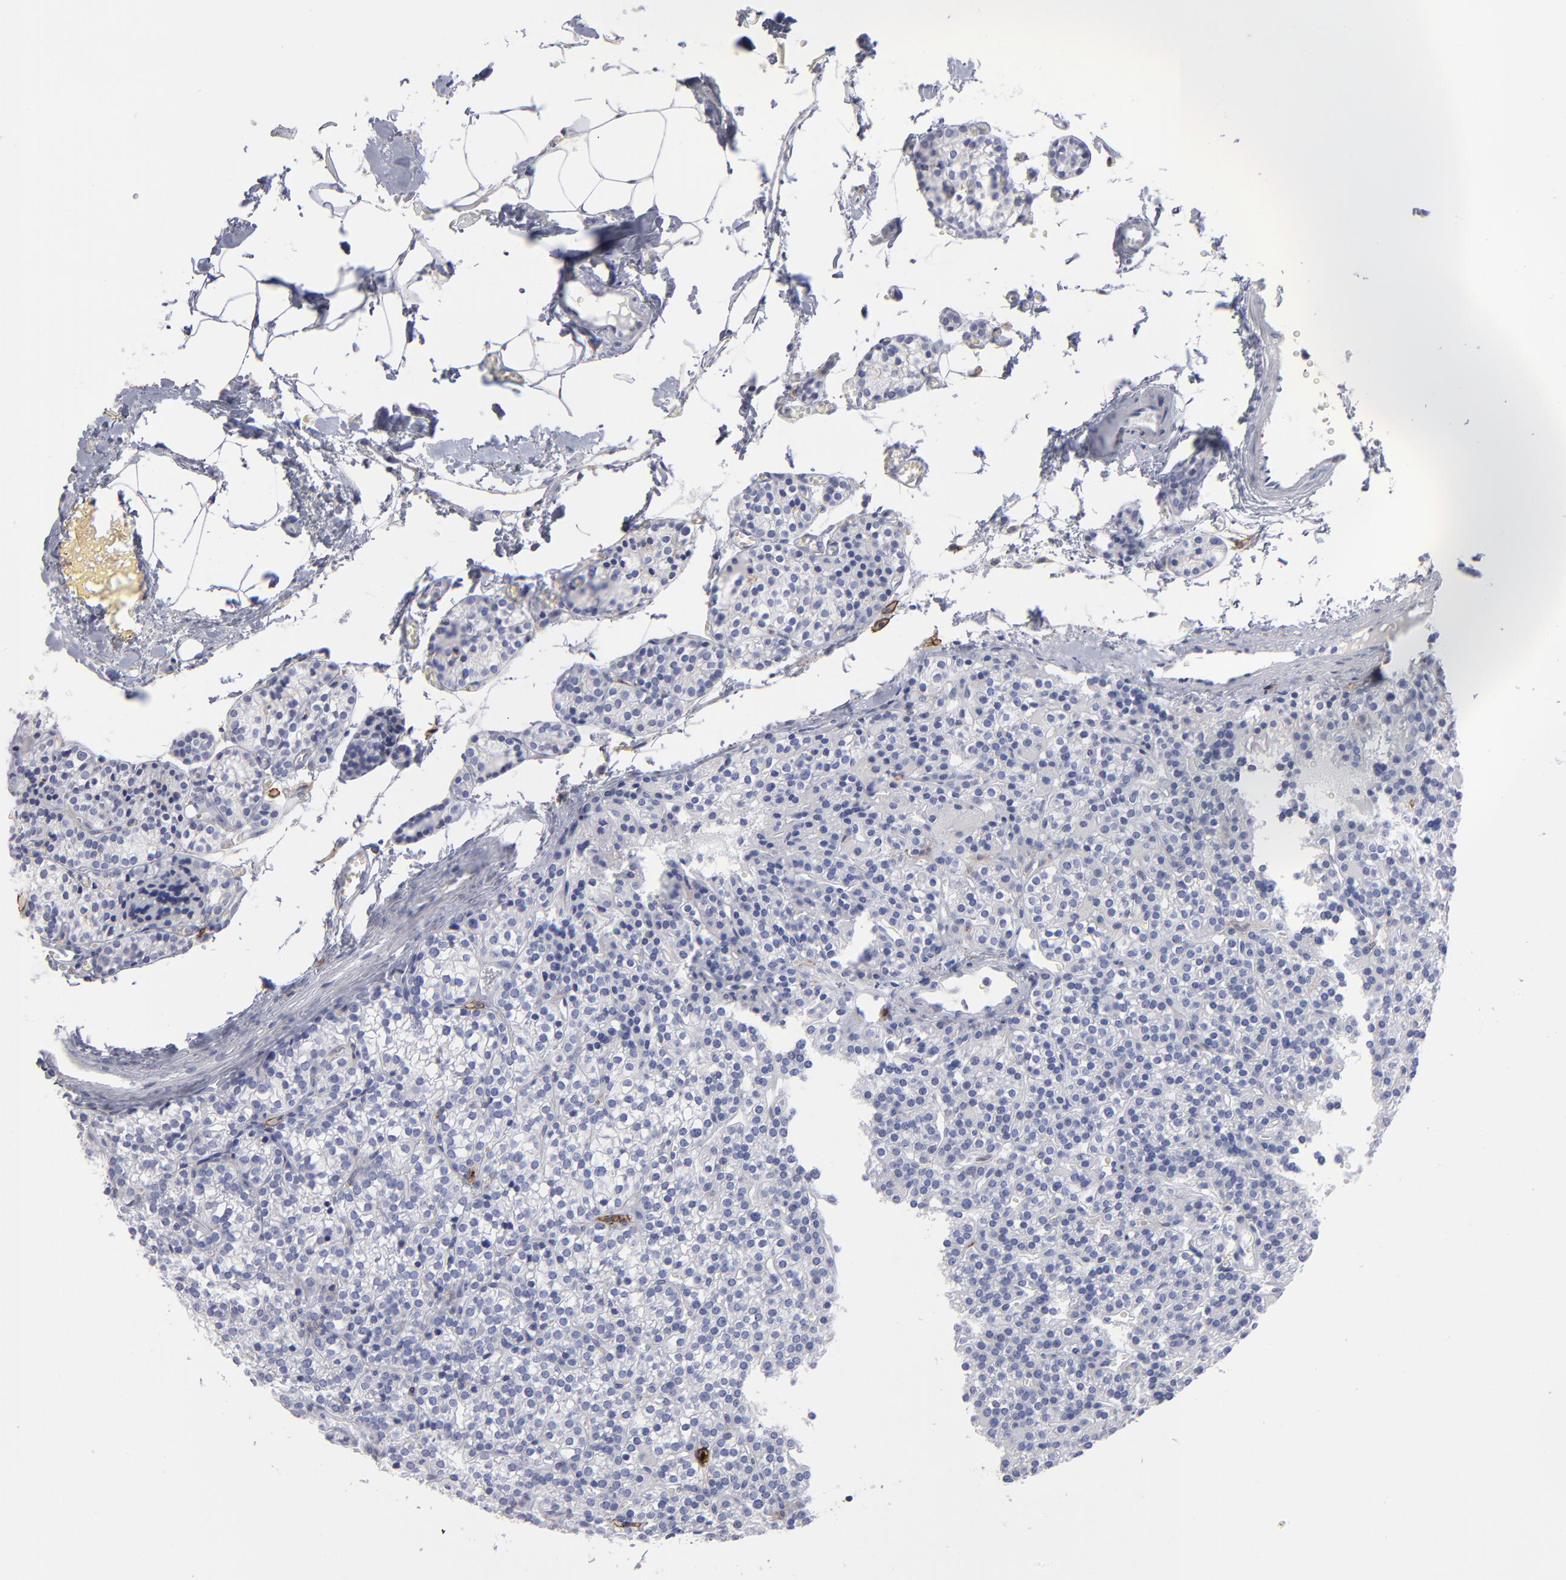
{"staining": {"intensity": "negative", "quantity": "none", "location": "none"}, "tissue": "parathyroid gland", "cell_type": "Glandular cells", "image_type": "normal", "snomed": [{"axis": "morphology", "description": "Normal tissue, NOS"}, {"axis": "topography", "description": "Parathyroid gland"}], "caption": "The immunohistochemistry image has no significant expression in glandular cells of parathyroid gland.", "gene": "LAT2", "patient": {"sex": "female", "age": 50}}